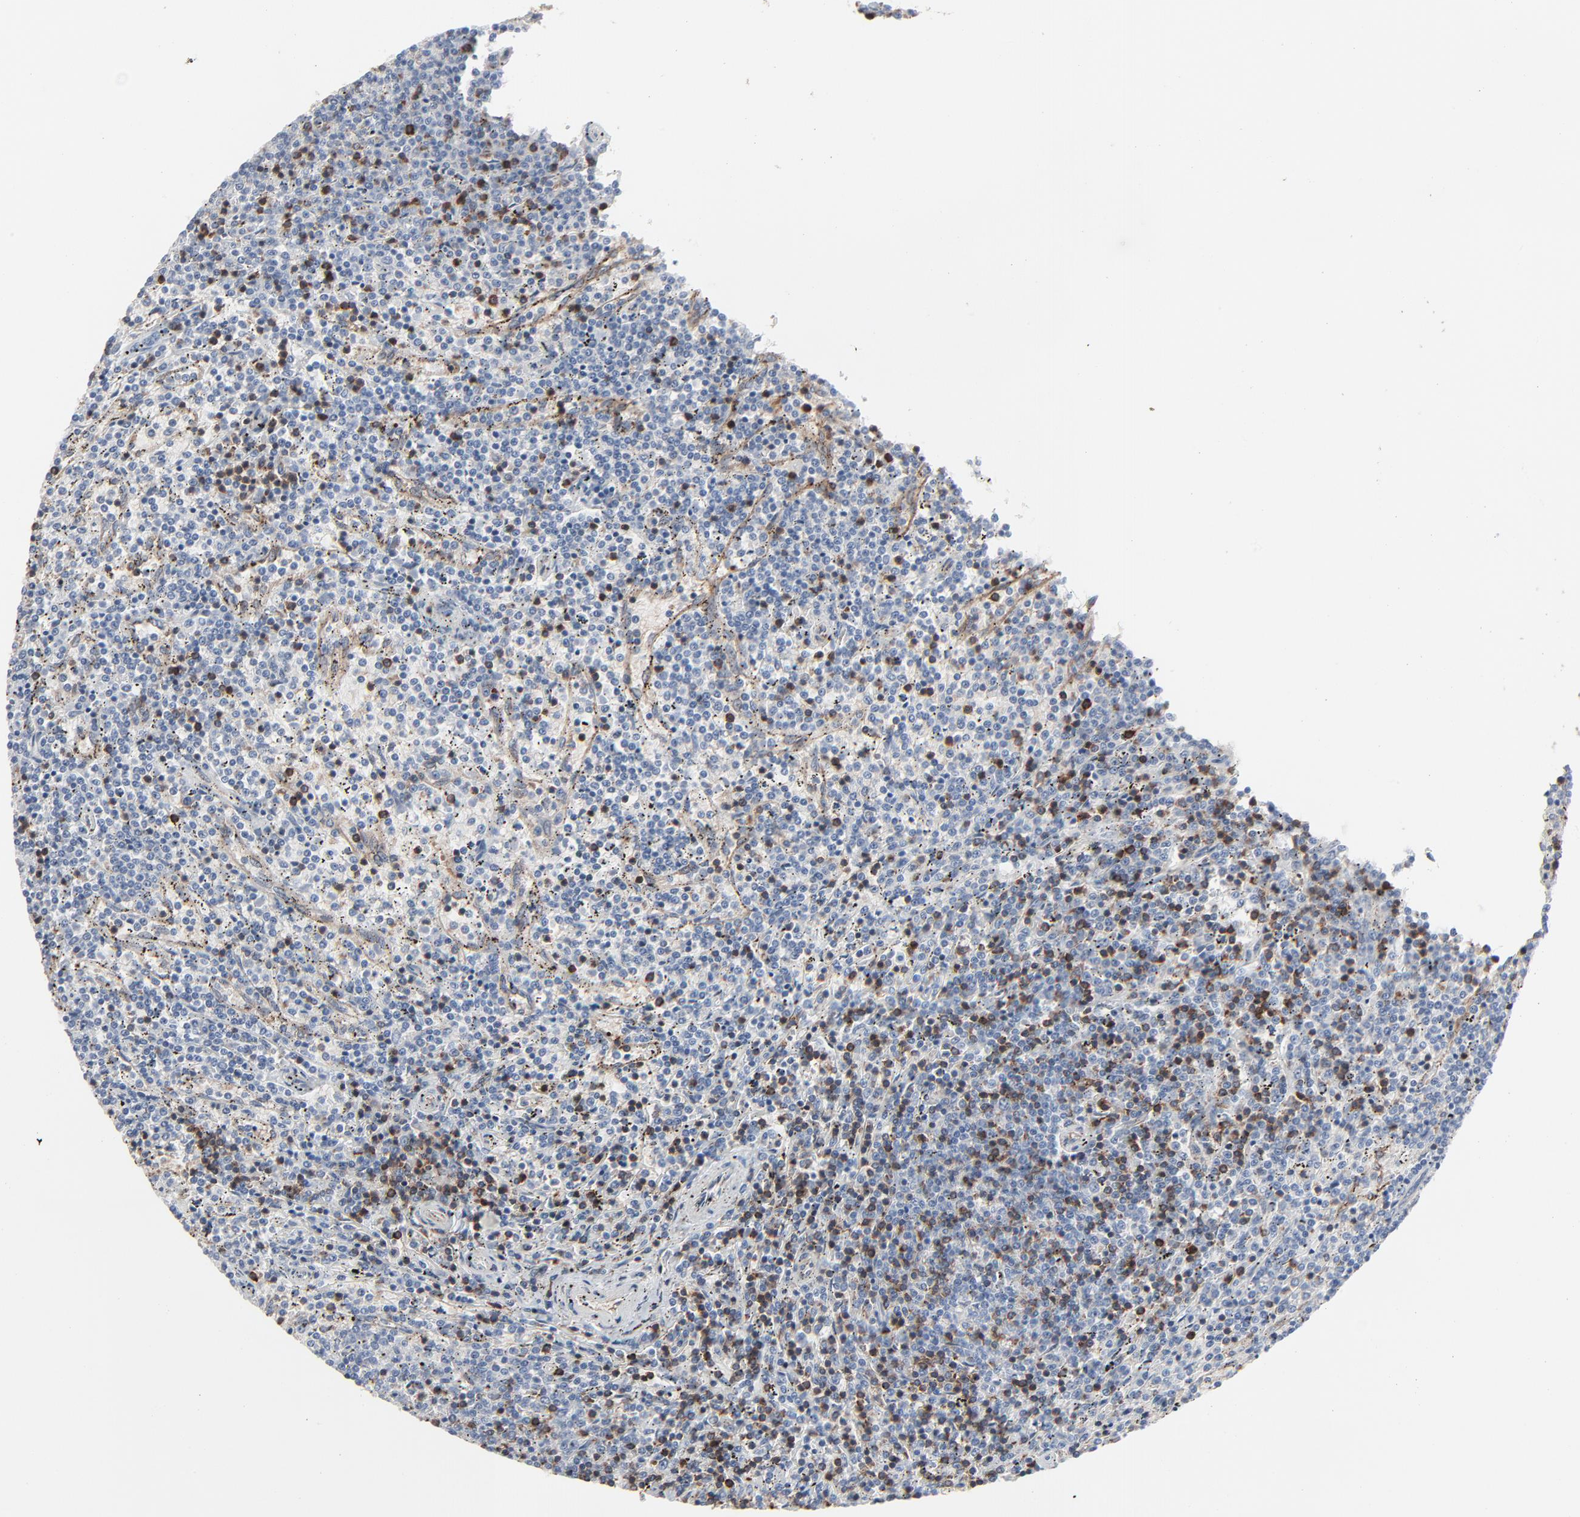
{"staining": {"intensity": "moderate", "quantity": "<25%", "location": "nuclear"}, "tissue": "lymphoma", "cell_type": "Tumor cells", "image_type": "cancer", "snomed": [{"axis": "morphology", "description": "Malignant lymphoma, non-Hodgkin's type, Low grade"}, {"axis": "topography", "description": "Spleen"}], "caption": "A micrograph showing moderate nuclear positivity in about <25% of tumor cells in lymphoma, as visualized by brown immunohistochemical staining.", "gene": "OPTN", "patient": {"sex": "female", "age": 50}}